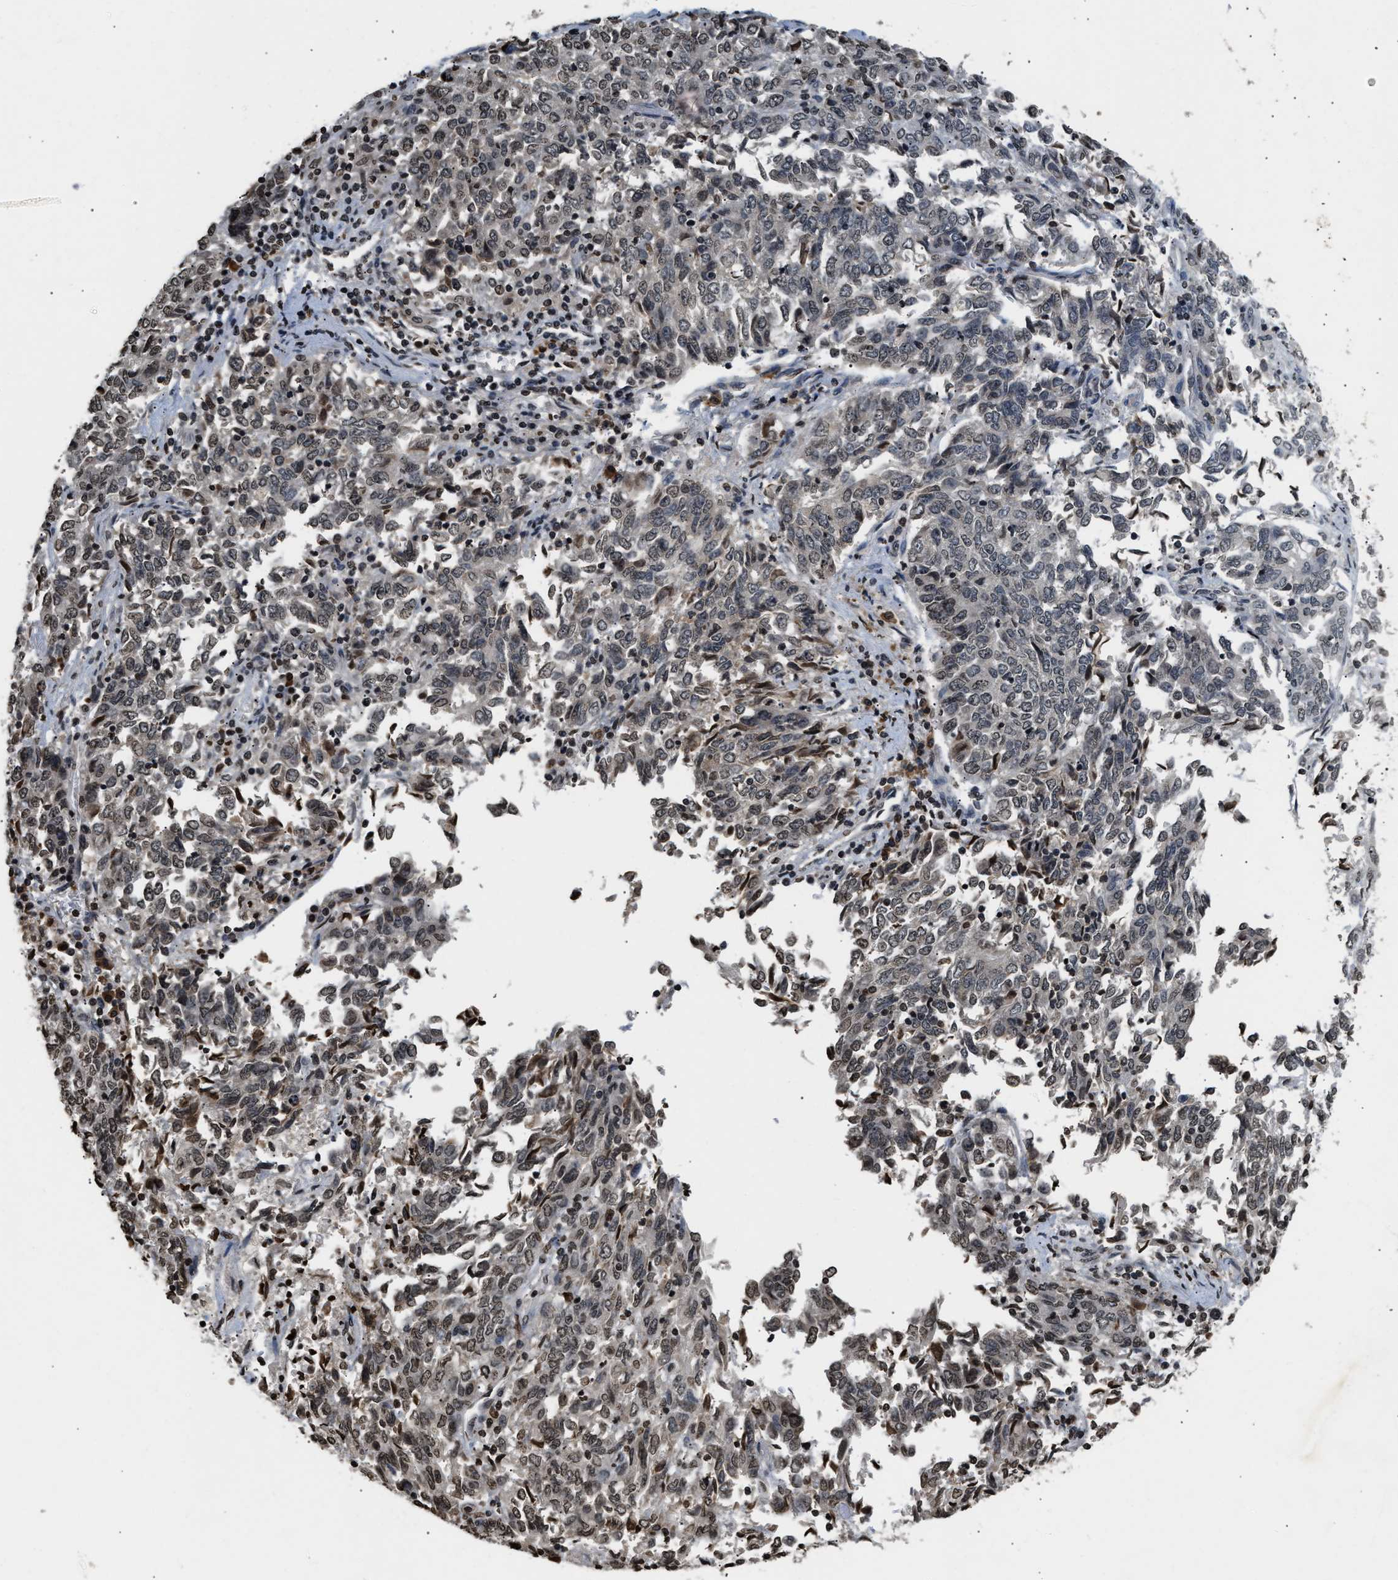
{"staining": {"intensity": "weak", "quantity": "<25%", "location": "nuclear"}, "tissue": "endometrial cancer", "cell_type": "Tumor cells", "image_type": "cancer", "snomed": [{"axis": "morphology", "description": "Adenocarcinoma, NOS"}, {"axis": "topography", "description": "Endometrium"}], "caption": "Immunohistochemistry histopathology image of adenocarcinoma (endometrial) stained for a protein (brown), which demonstrates no staining in tumor cells.", "gene": "DNASE1L3", "patient": {"sex": "female", "age": 80}}